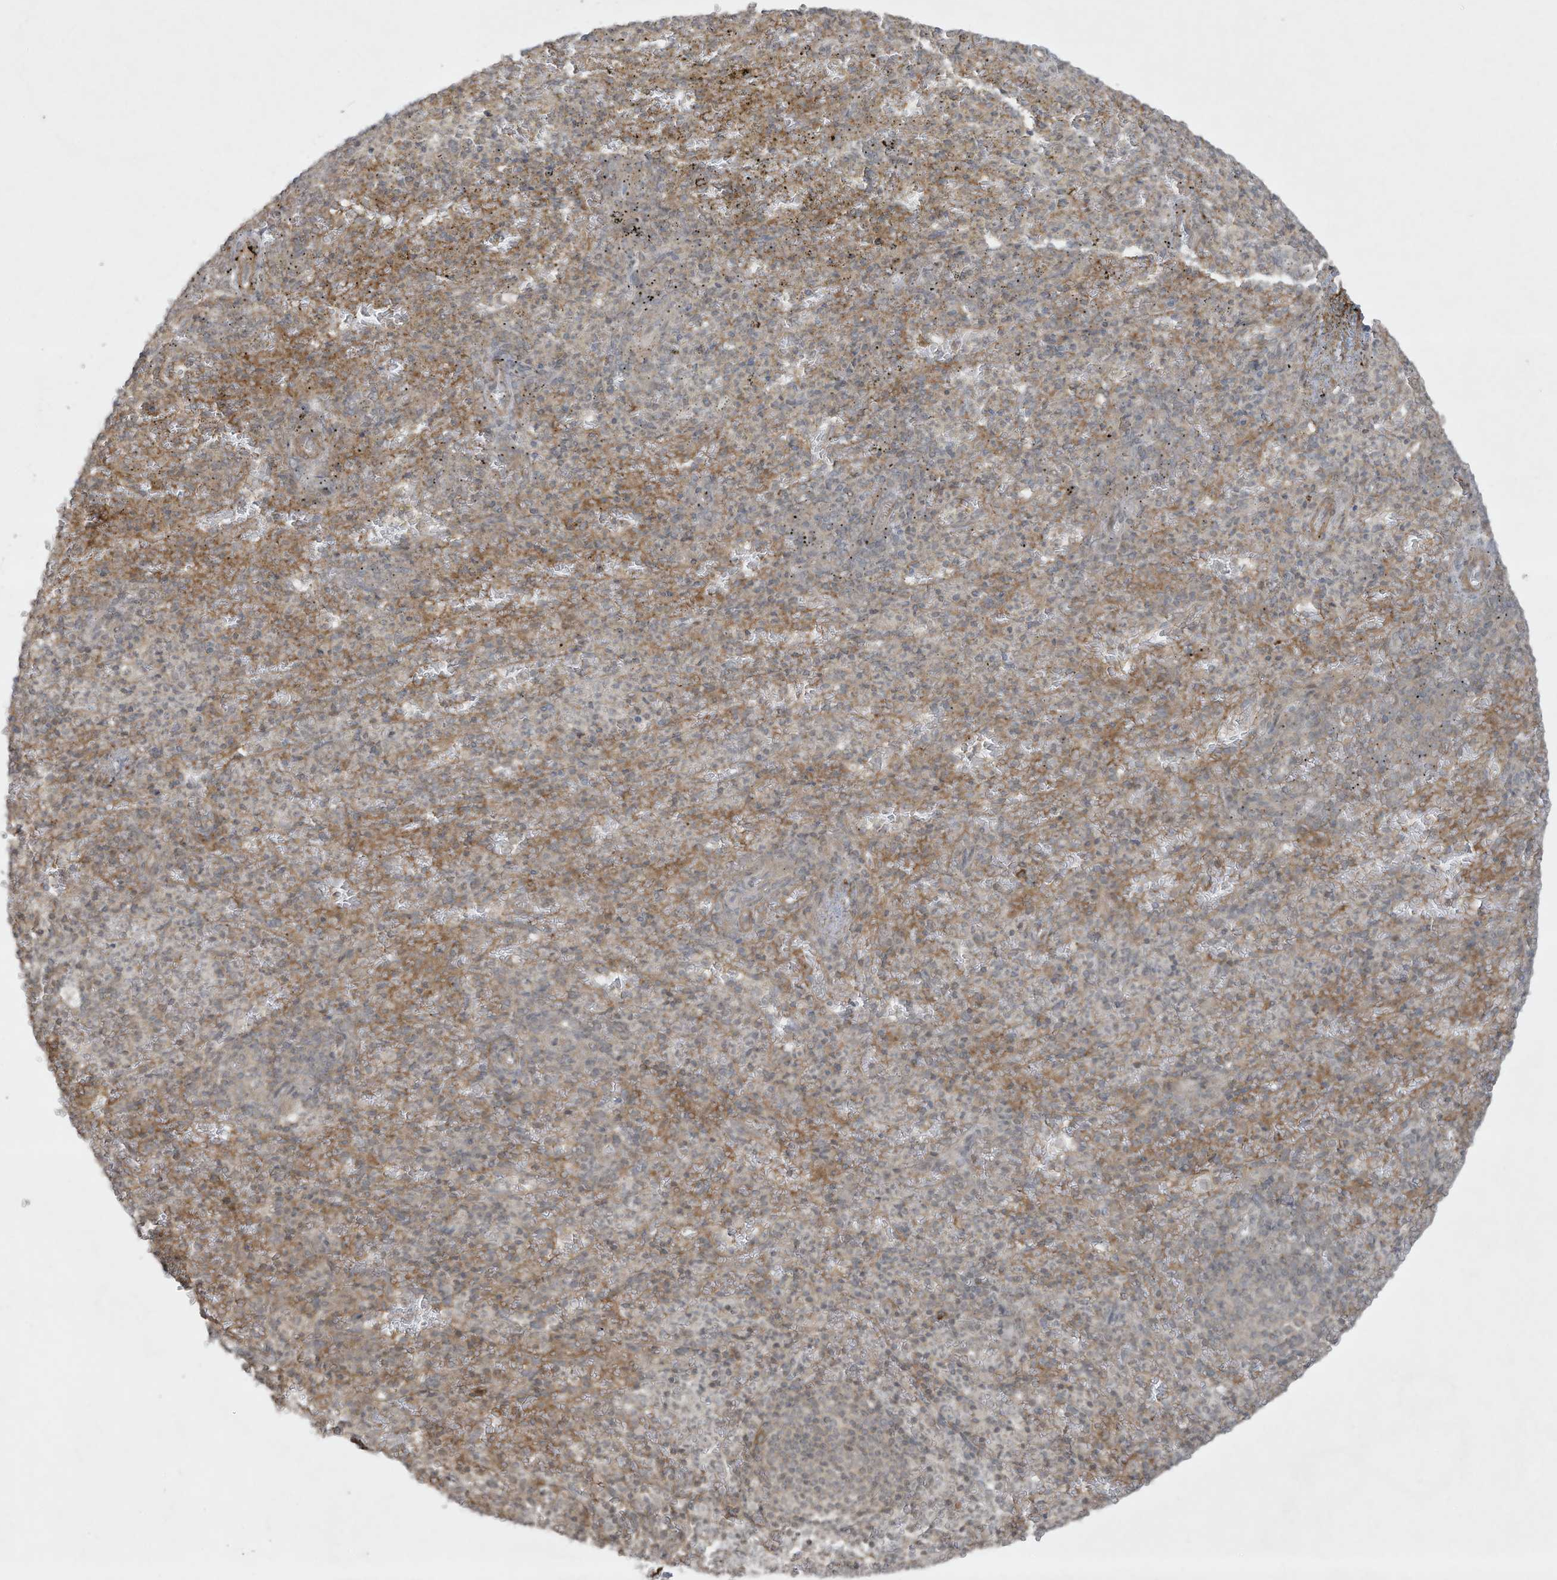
{"staining": {"intensity": "negative", "quantity": "none", "location": "none"}, "tissue": "spleen", "cell_type": "Cells in red pulp", "image_type": "normal", "snomed": [{"axis": "morphology", "description": "Normal tissue, NOS"}, {"axis": "topography", "description": "Spleen"}], "caption": "This micrograph is of unremarkable spleen stained with immunohistochemistry (IHC) to label a protein in brown with the nuclei are counter-stained blue. There is no staining in cells in red pulp.", "gene": "ZNF263", "patient": {"sex": "female", "age": 74}}